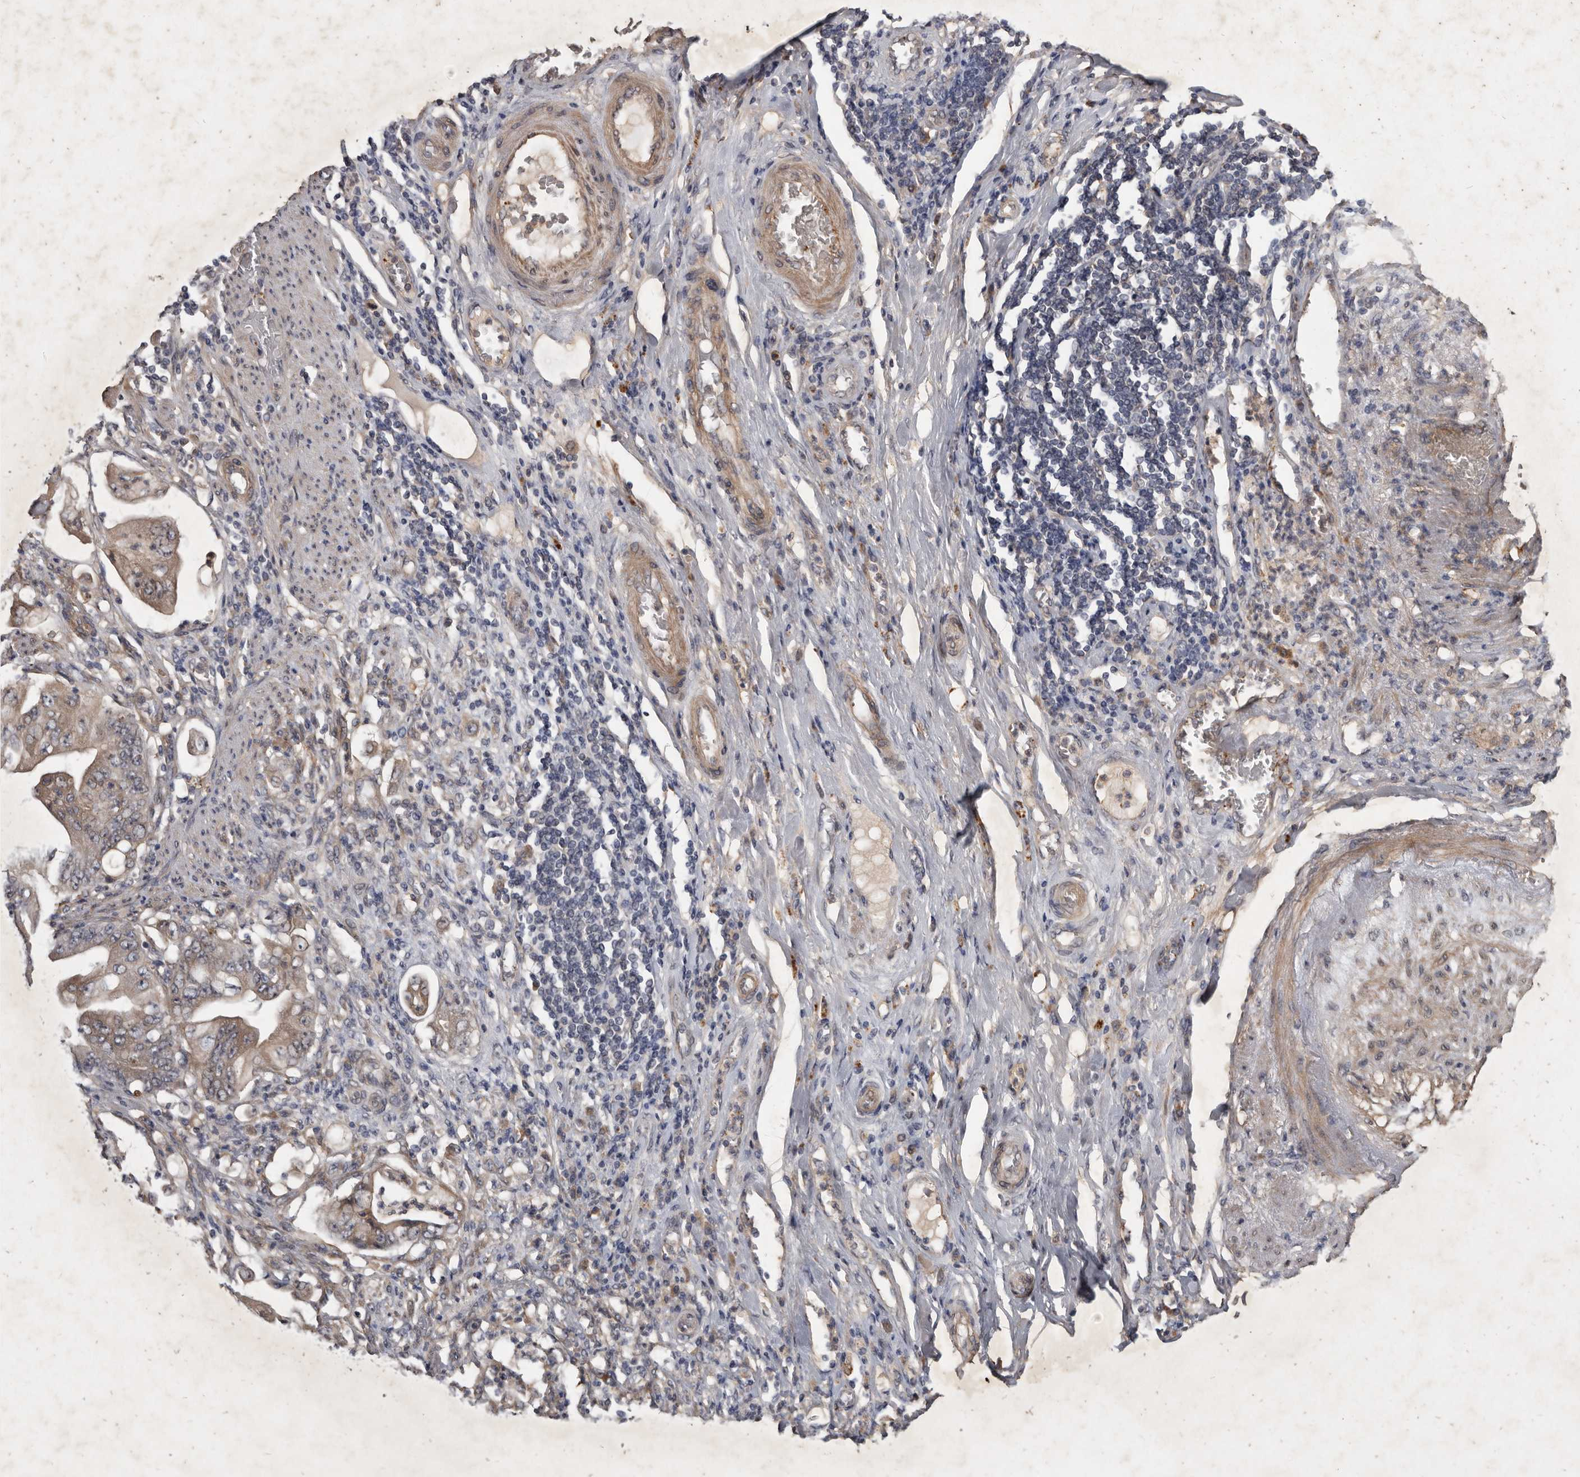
{"staining": {"intensity": "weak", "quantity": ">75%", "location": "cytoplasmic/membranous"}, "tissue": "stomach cancer", "cell_type": "Tumor cells", "image_type": "cancer", "snomed": [{"axis": "morphology", "description": "Adenocarcinoma, NOS"}, {"axis": "topography", "description": "Stomach"}], "caption": "Weak cytoplasmic/membranous staining is seen in approximately >75% of tumor cells in stomach cancer. The protein is shown in brown color, while the nuclei are stained blue.", "gene": "DNAJC28", "patient": {"sex": "female", "age": 73}}